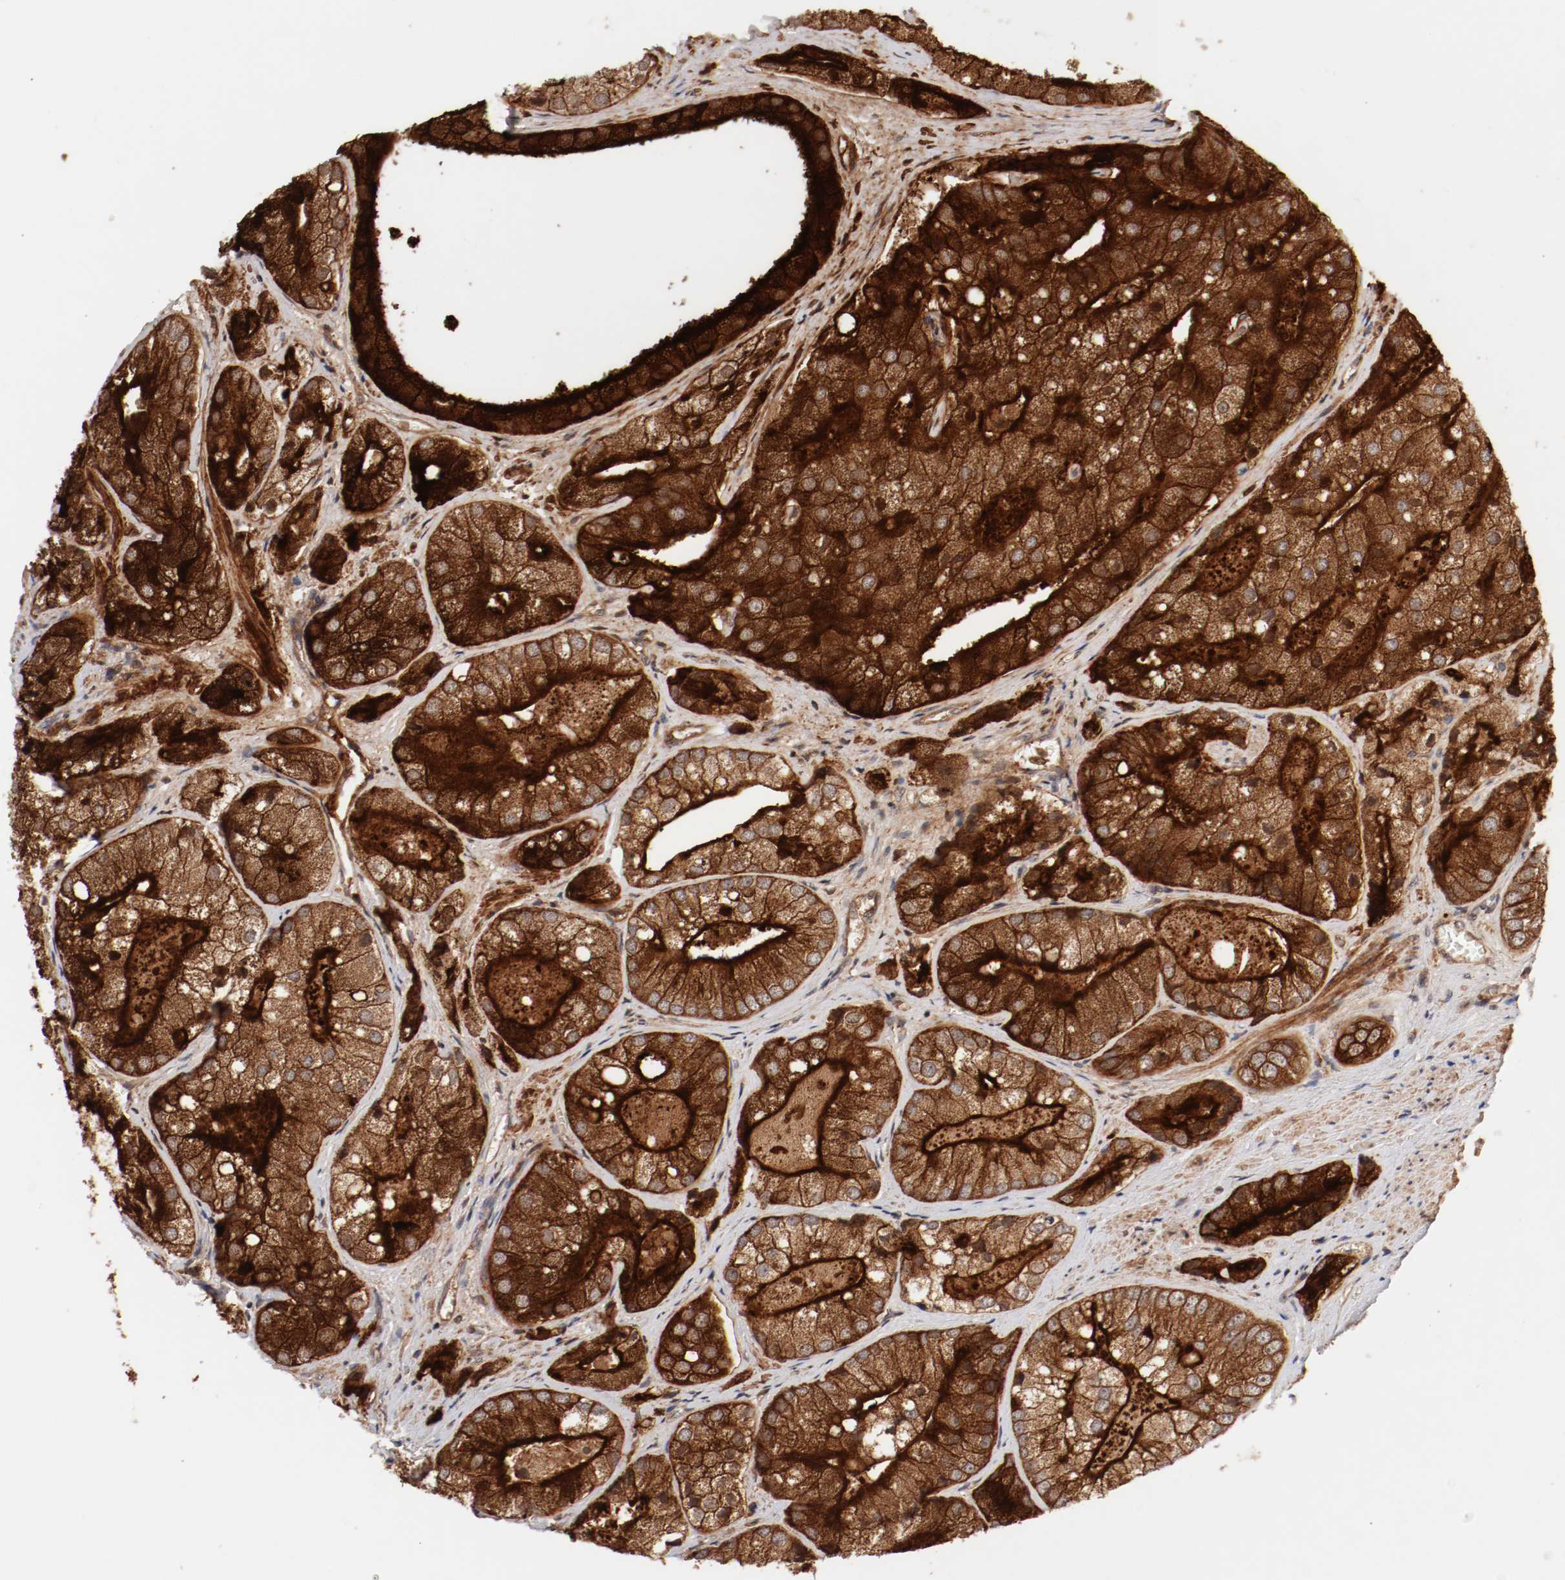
{"staining": {"intensity": "strong", "quantity": ">75%", "location": "cytoplasmic/membranous"}, "tissue": "prostate cancer", "cell_type": "Tumor cells", "image_type": "cancer", "snomed": [{"axis": "morphology", "description": "Adenocarcinoma, Low grade"}, {"axis": "topography", "description": "Prostate"}], "caption": "This is a micrograph of immunohistochemistry (IHC) staining of prostate cancer, which shows strong expression in the cytoplasmic/membranous of tumor cells.", "gene": "GUF1", "patient": {"sex": "male", "age": 69}}